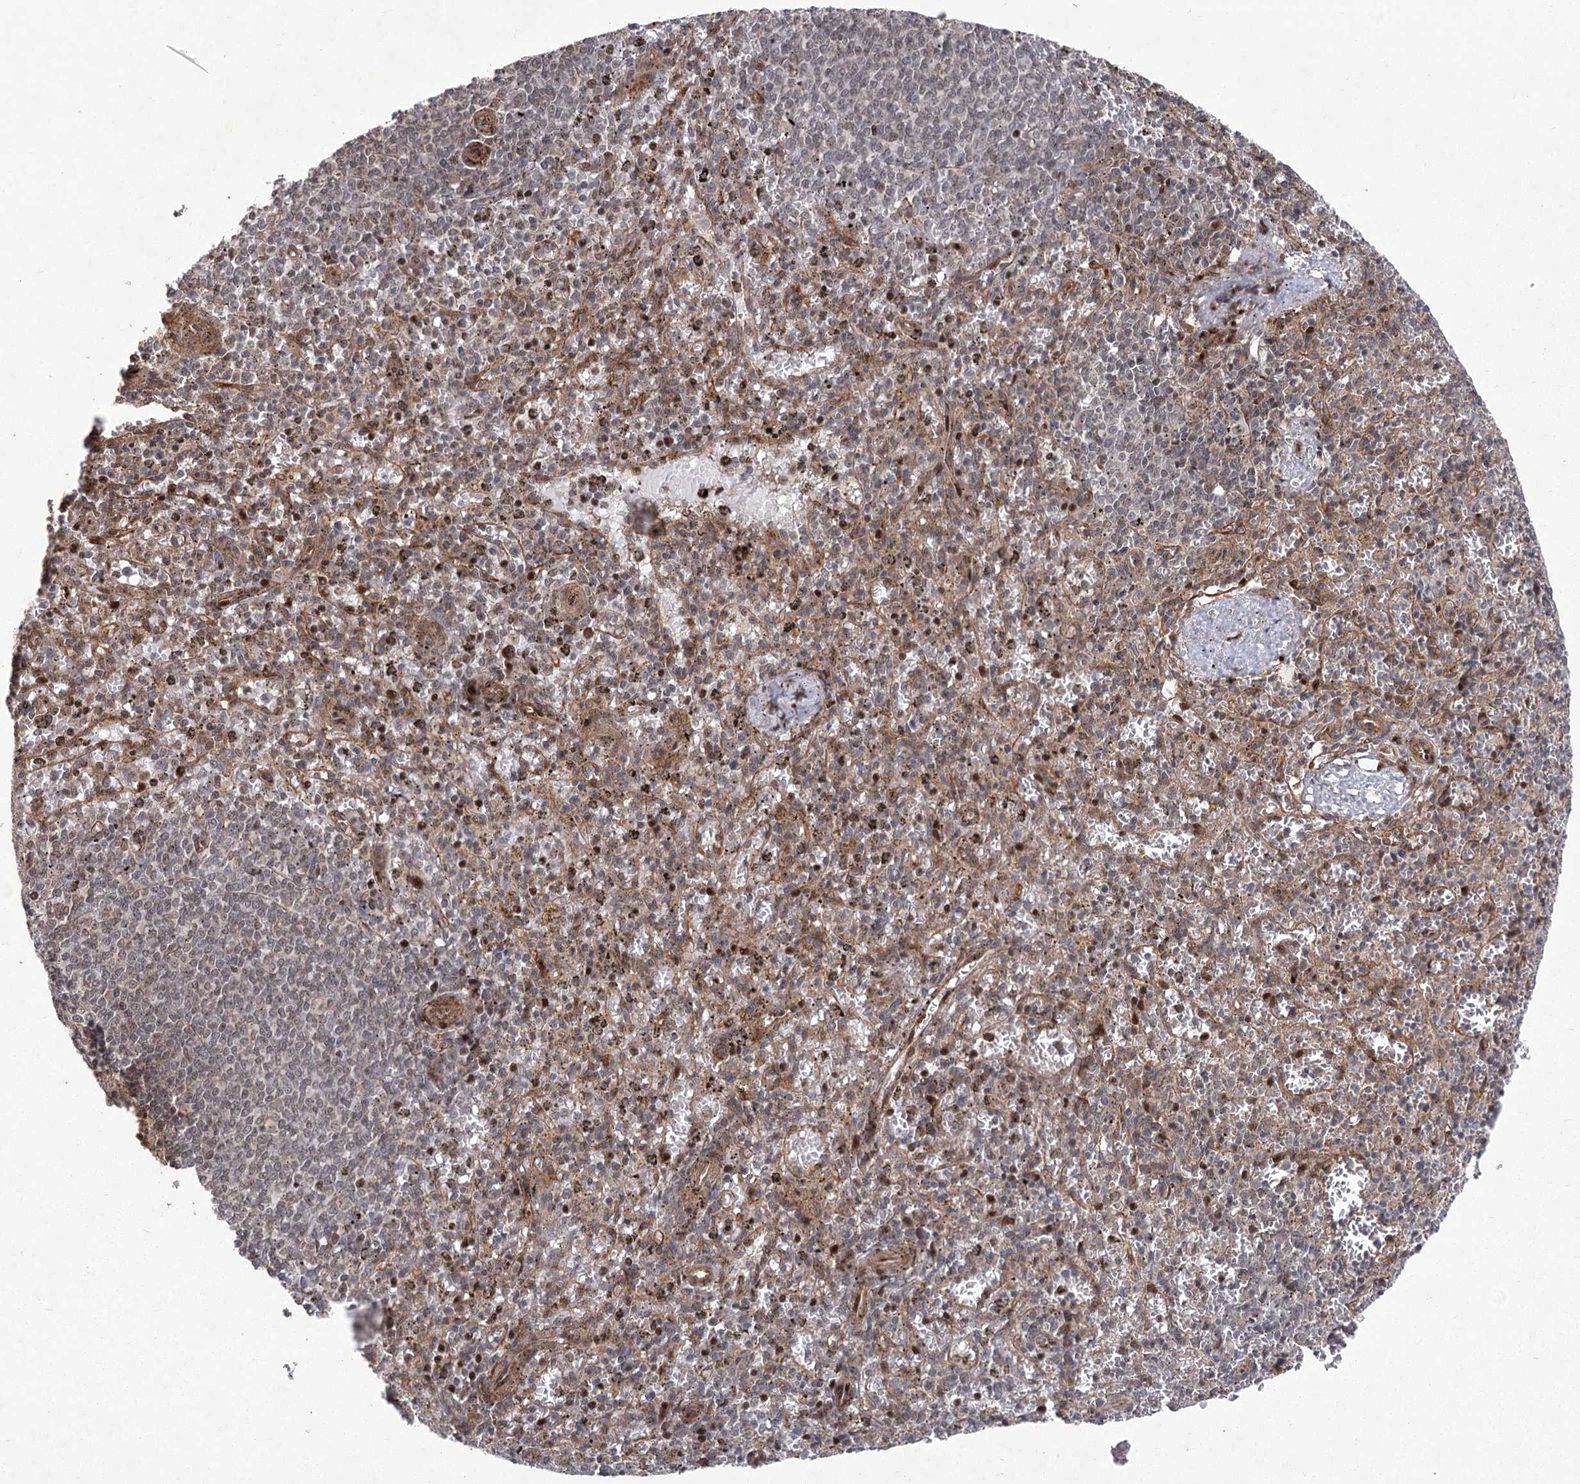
{"staining": {"intensity": "moderate", "quantity": "<25%", "location": "nuclear"}, "tissue": "spleen", "cell_type": "Cells in red pulp", "image_type": "normal", "snomed": [{"axis": "morphology", "description": "Normal tissue, NOS"}, {"axis": "topography", "description": "Spleen"}], "caption": "A high-resolution histopathology image shows IHC staining of normal spleen, which exhibits moderate nuclear expression in approximately <25% of cells in red pulp.", "gene": "PARM1", "patient": {"sex": "male", "age": 72}}